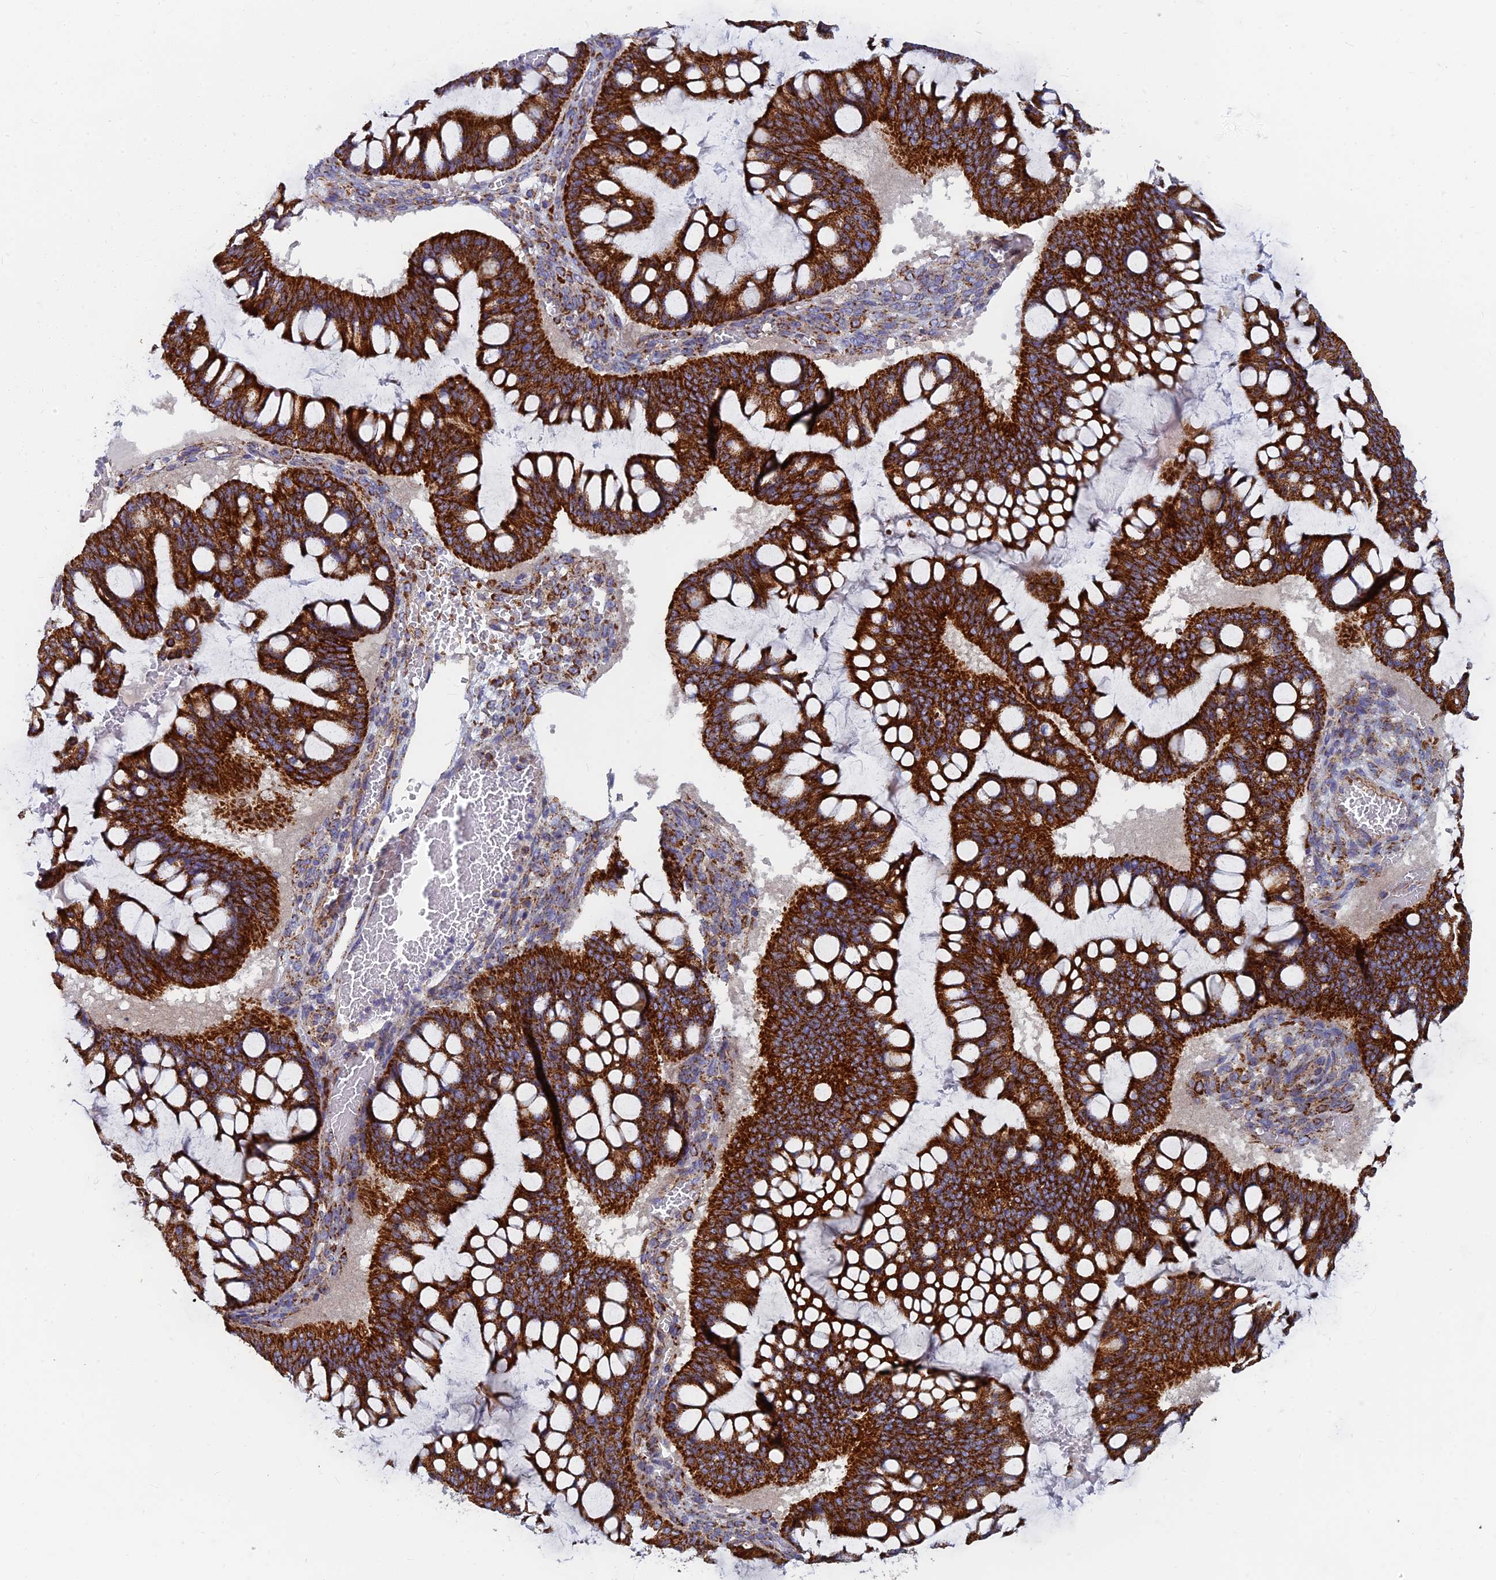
{"staining": {"intensity": "strong", "quantity": ">75%", "location": "cytoplasmic/membranous"}, "tissue": "ovarian cancer", "cell_type": "Tumor cells", "image_type": "cancer", "snomed": [{"axis": "morphology", "description": "Cystadenocarcinoma, mucinous, NOS"}, {"axis": "topography", "description": "Ovary"}], "caption": "This image exhibits immunohistochemistry (IHC) staining of human ovarian cancer, with high strong cytoplasmic/membranous expression in approximately >75% of tumor cells.", "gene": "MRPS9", "patient": {"sex": "female", "age": 73}}